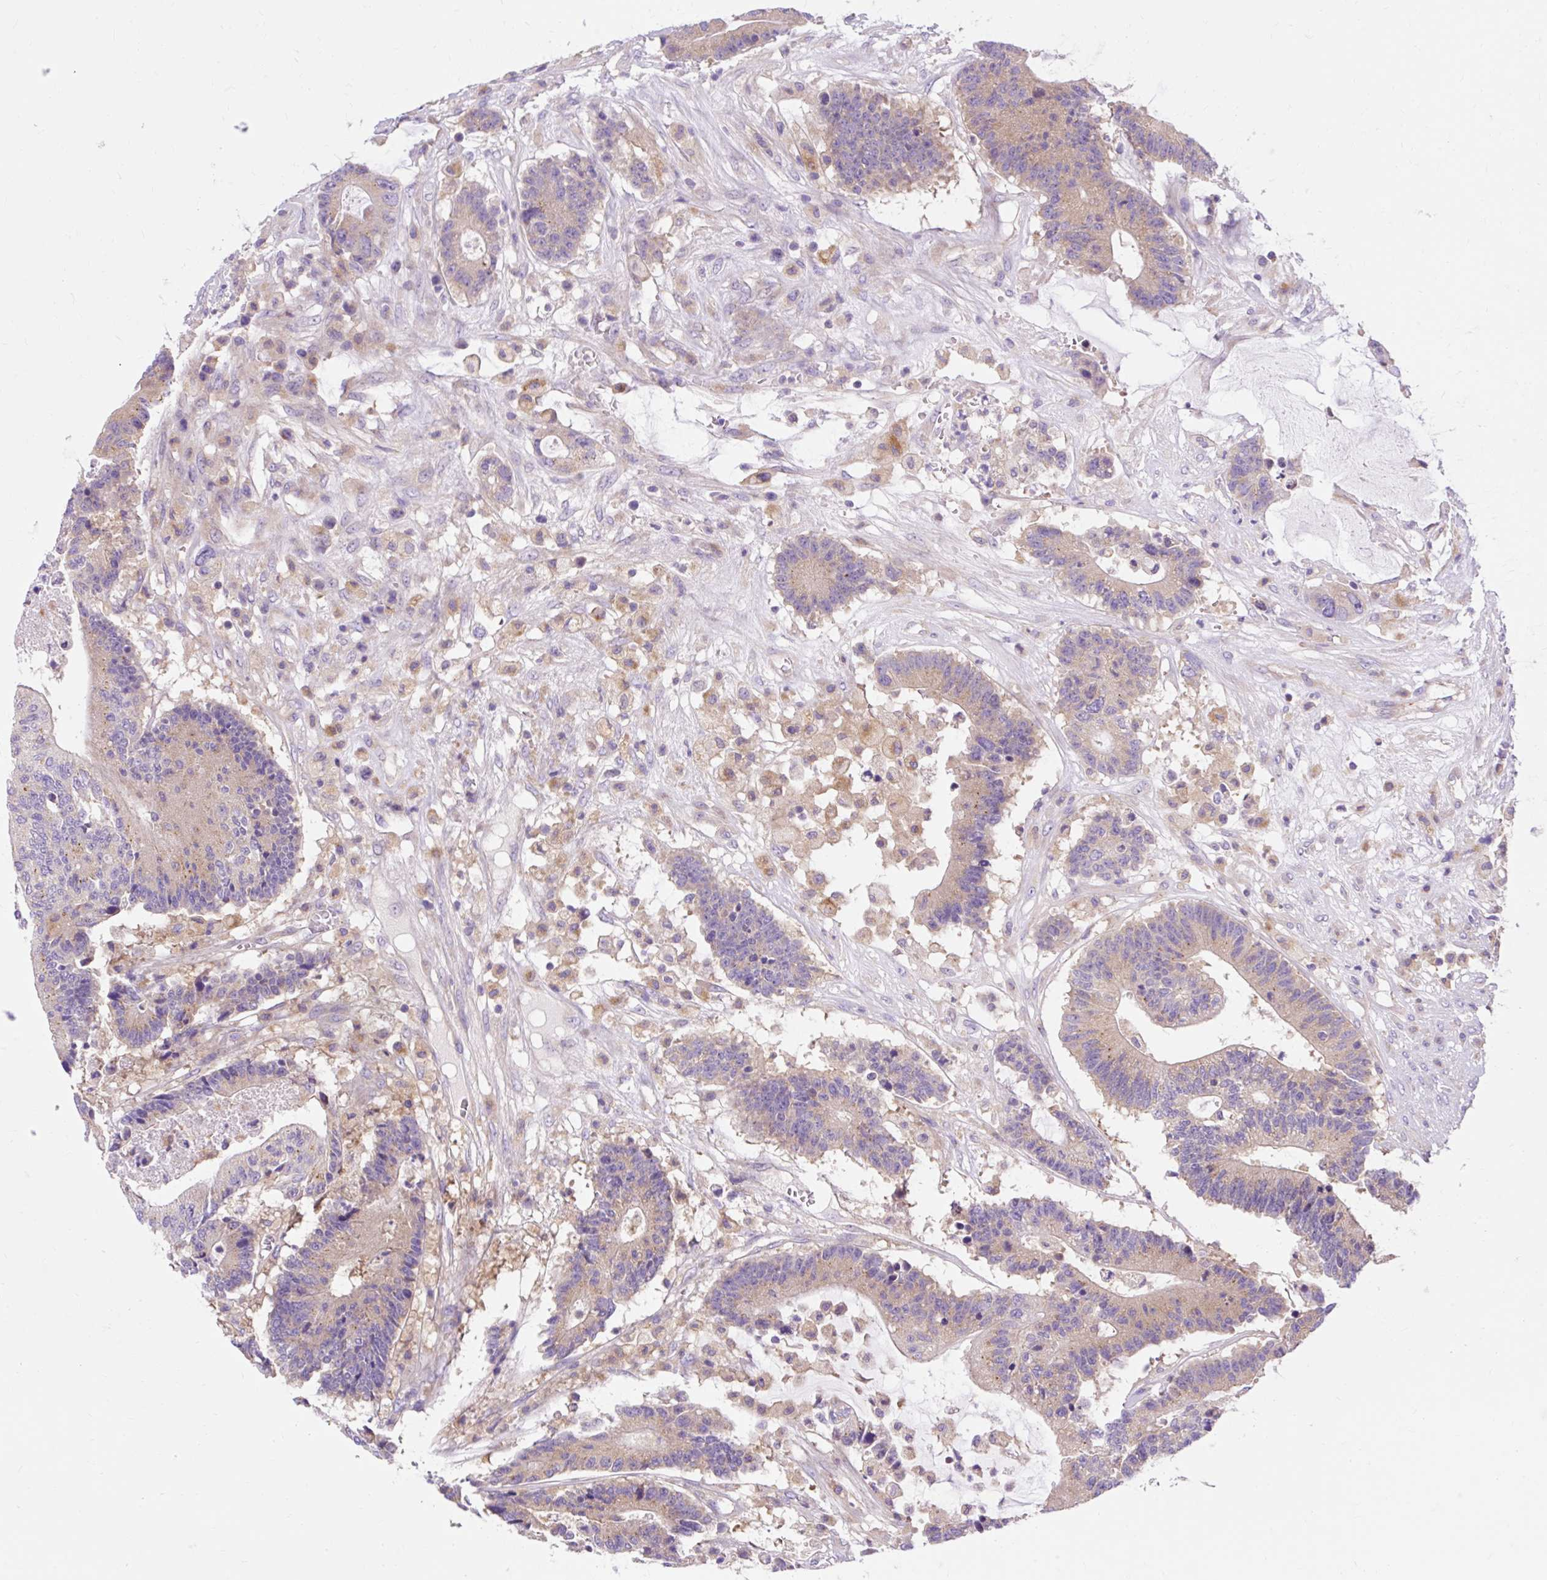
{"staining": {"intensity": "weak", "quantity": "25%-75%", "location": "cytoplasmic/membranous"}, "tissue": "colorectal cancer", "cell_type": "Tumor cells", "image_type": "cancer", "snomed": [{"axis": "morphology", "description": "Adenocarcinoma, NOS"}, {"axis": "topography", "description": "Colon"}], "caption": "Protein positivity by immunohistochemistry (IHC) exhibits weak cytoplasmic/membranous positivity in about 25%-75% of tumor cells in colorectal cancer.", "gene": "OR4K15", "patient": {"sex": "female", "age": 84}}